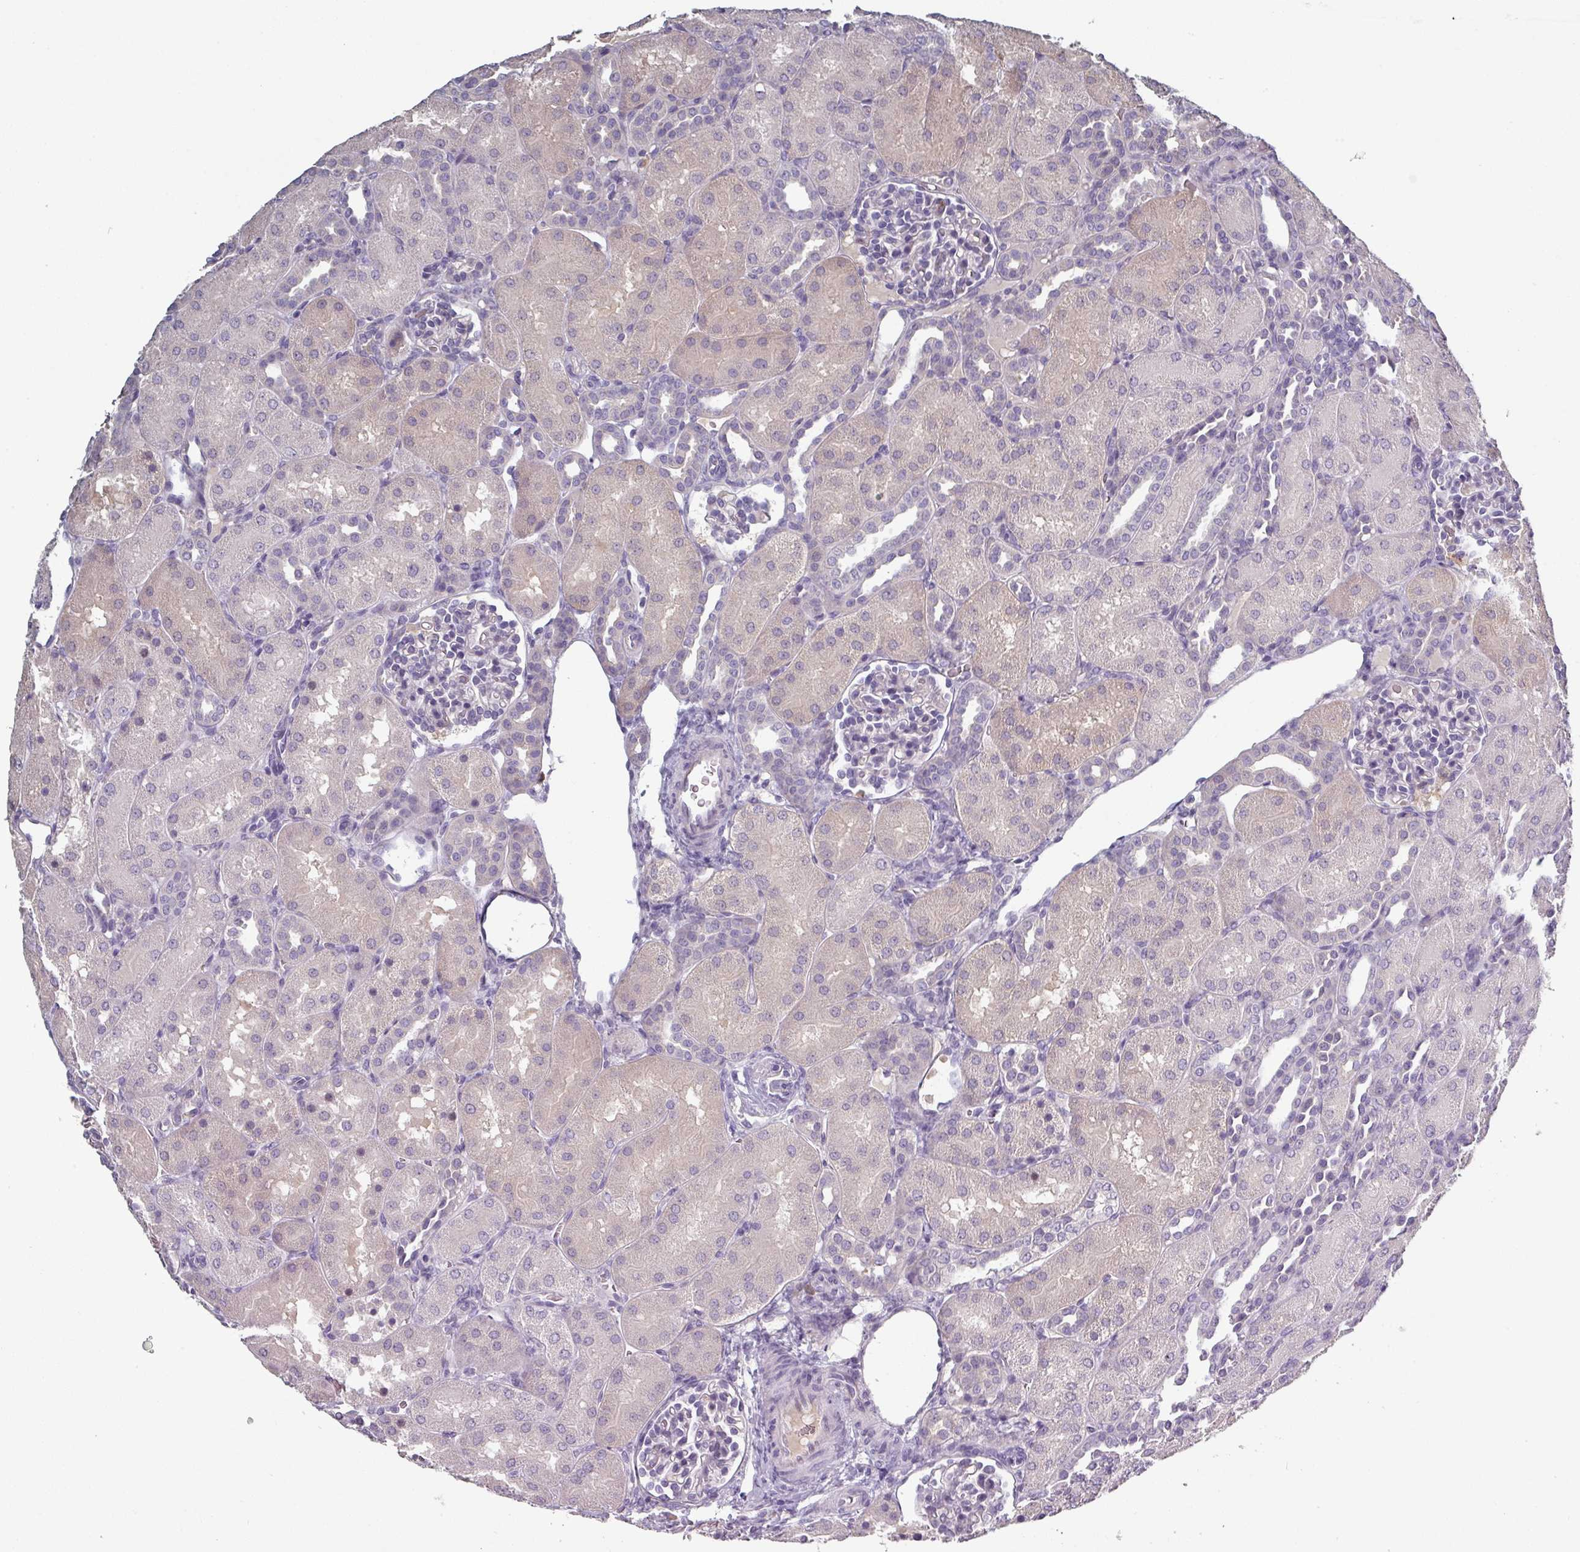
{"staining": {"intensity": "negative", "quantity": "none", "location": "none"}, "tissue": "kidney", "cell_type": "Cells in glomeruli", "image_type": "normal", "snomed": [{"axis": "morphology", "description": "Normal tissue, NOS"}, {"axis": "topography", "description": "Kidney"}], "caption": "The histopathology image exhibits no significant expression in cells in glomeruli of kidney. The staining was performed using DAB to visualize the protein expression in brown, while the nuclei were stained in blue with hematoxylin (Magnification: 20x).", "gene": "PRAMEF7", "patient": {"sex": "male", "age": 1}}